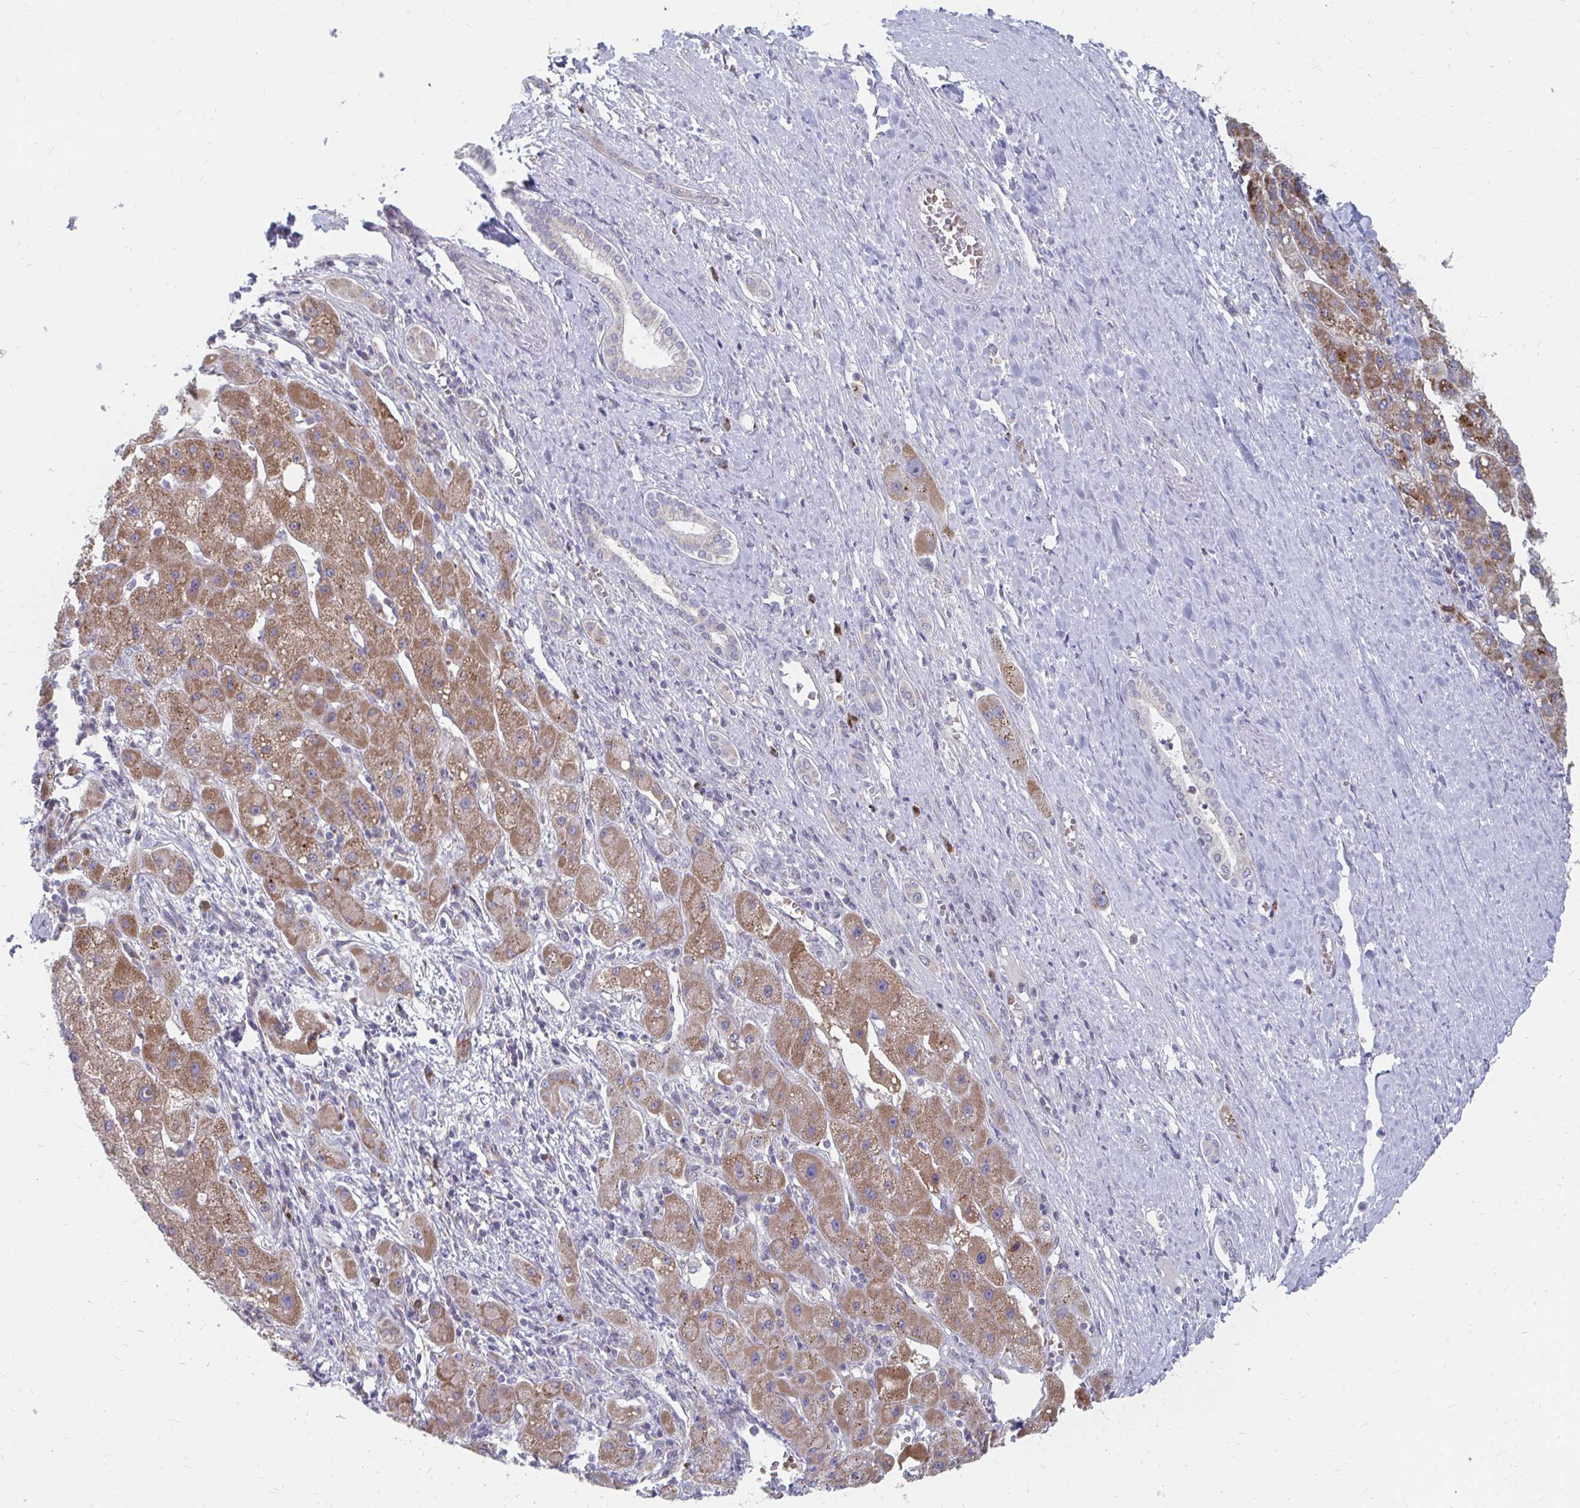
{"staining": {"intensity": "moderate", "quantity": ">75%", "location": "cytoplasmic/membranous"}, "tissue": "liver cancer", "cell_type": "Tumor cells", "image_type": "cancer", "snomed": [{"axis": "morphology", "description": "Carcinoma, Hepatocellular, NOS"}, {"axis": "topography", "description": "Liver"}], "caption": "Protein expression analysis of human liver cancer reveals moderate cytoplasmic/membranous expression in approximately >75% of tumor cells.", "gene": "PABIR3", "patient": {"sex": "female", "age": 82}}